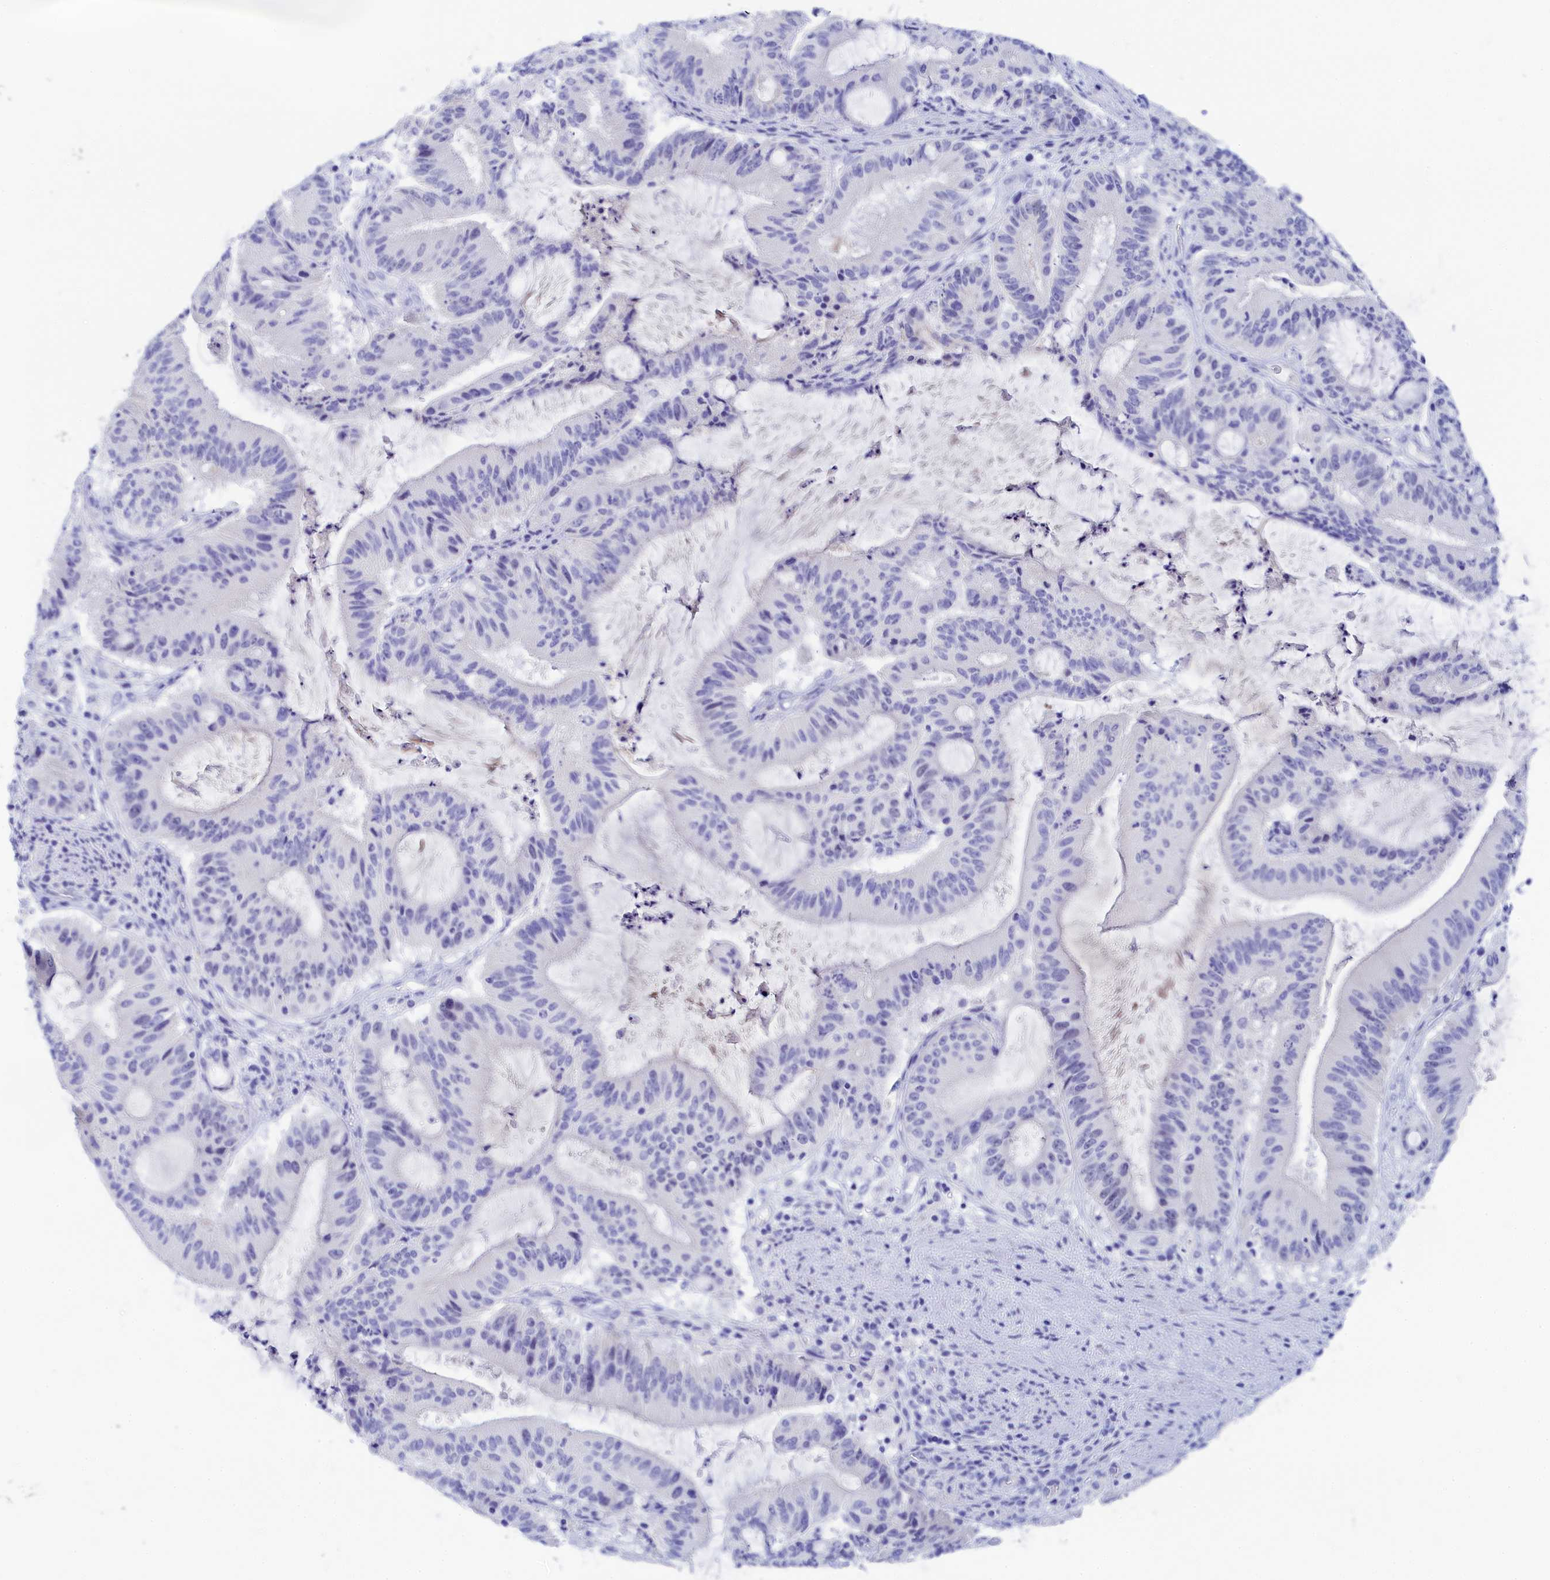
{"staining": {"intensity": "negative", "quantity": "none", "location": "none"}, "tissue": "liver cancer", "cell_type": "Tumor cells", "image_type": "cancer", "snomed": [{"axis": "morphology", "description": "Normal tissue, NOS"}, {"axis": "morphology", "description": "Cholangiocarcinoma"}, {"axis": "topography", "description": "Liver"}, {"axis": "topography", "description": "Peripheral nerve tissue"}], "caption": "A high-resolution histopathology image shows immunohistochemistry staining of liver cholangiocarcinoma, which displays no significant staining in tumor cells.", "gene": "TRIM10", "patient": {"sex": "female", "age": 73}}